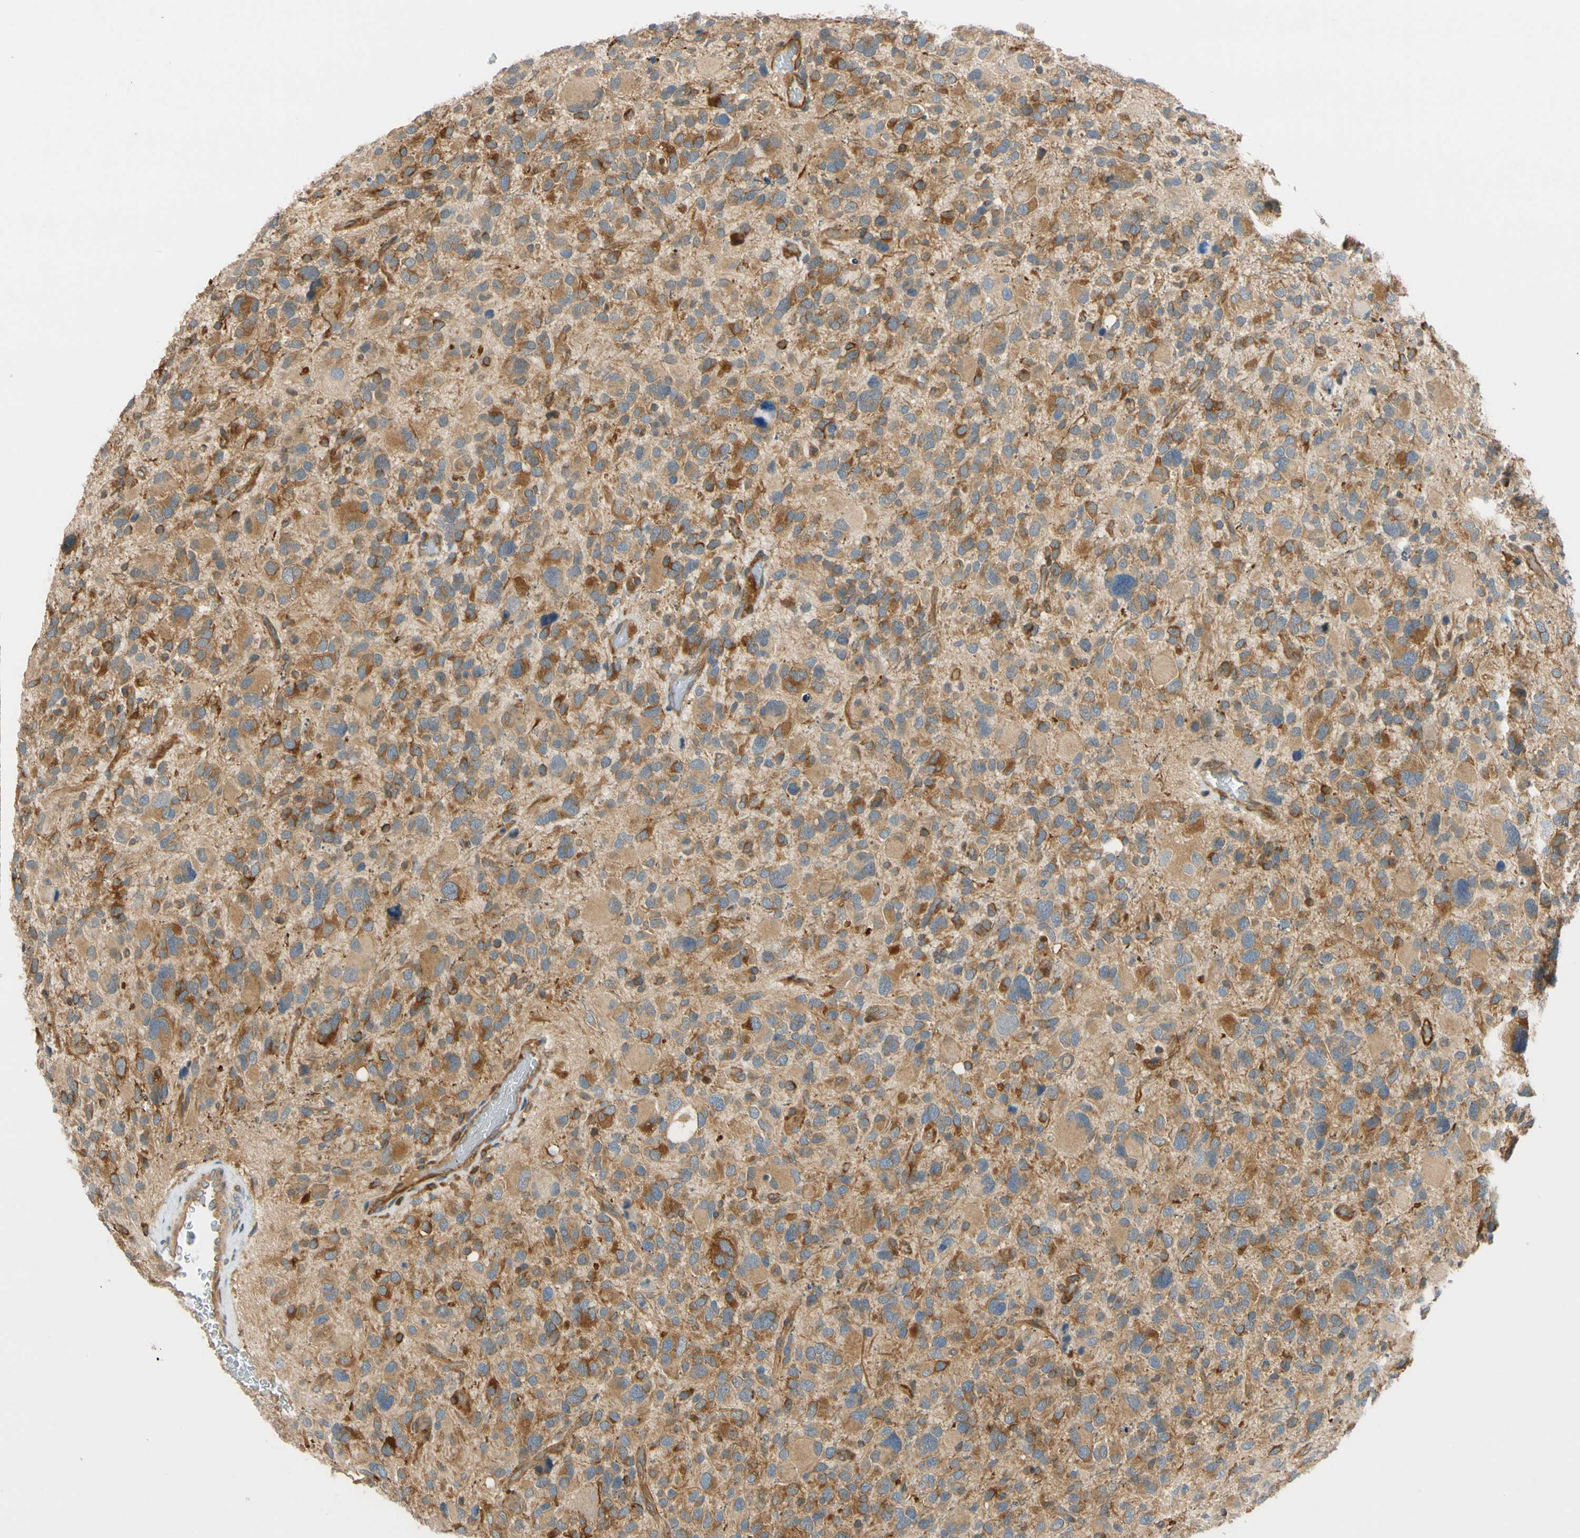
{"staining": {"intensity": "moderate", "quantity": ">75%", "location": "cytoplasmic/membranous"}, "tissue": "glioma", "cell_type": "Tumor cells", "image_type": "cancer", "snomed": [{"axis": "morphology", "description": "Glioma, malignant, High grade"}, {"axis": "topography", "description": "Brain"}], "caption": "A brown stain shows moderate cytoplasmic/membranous expression of a protein in human glioma tumor cells.", "gene": "PARP14", "patient": {"sex": "male", "age": 48}}